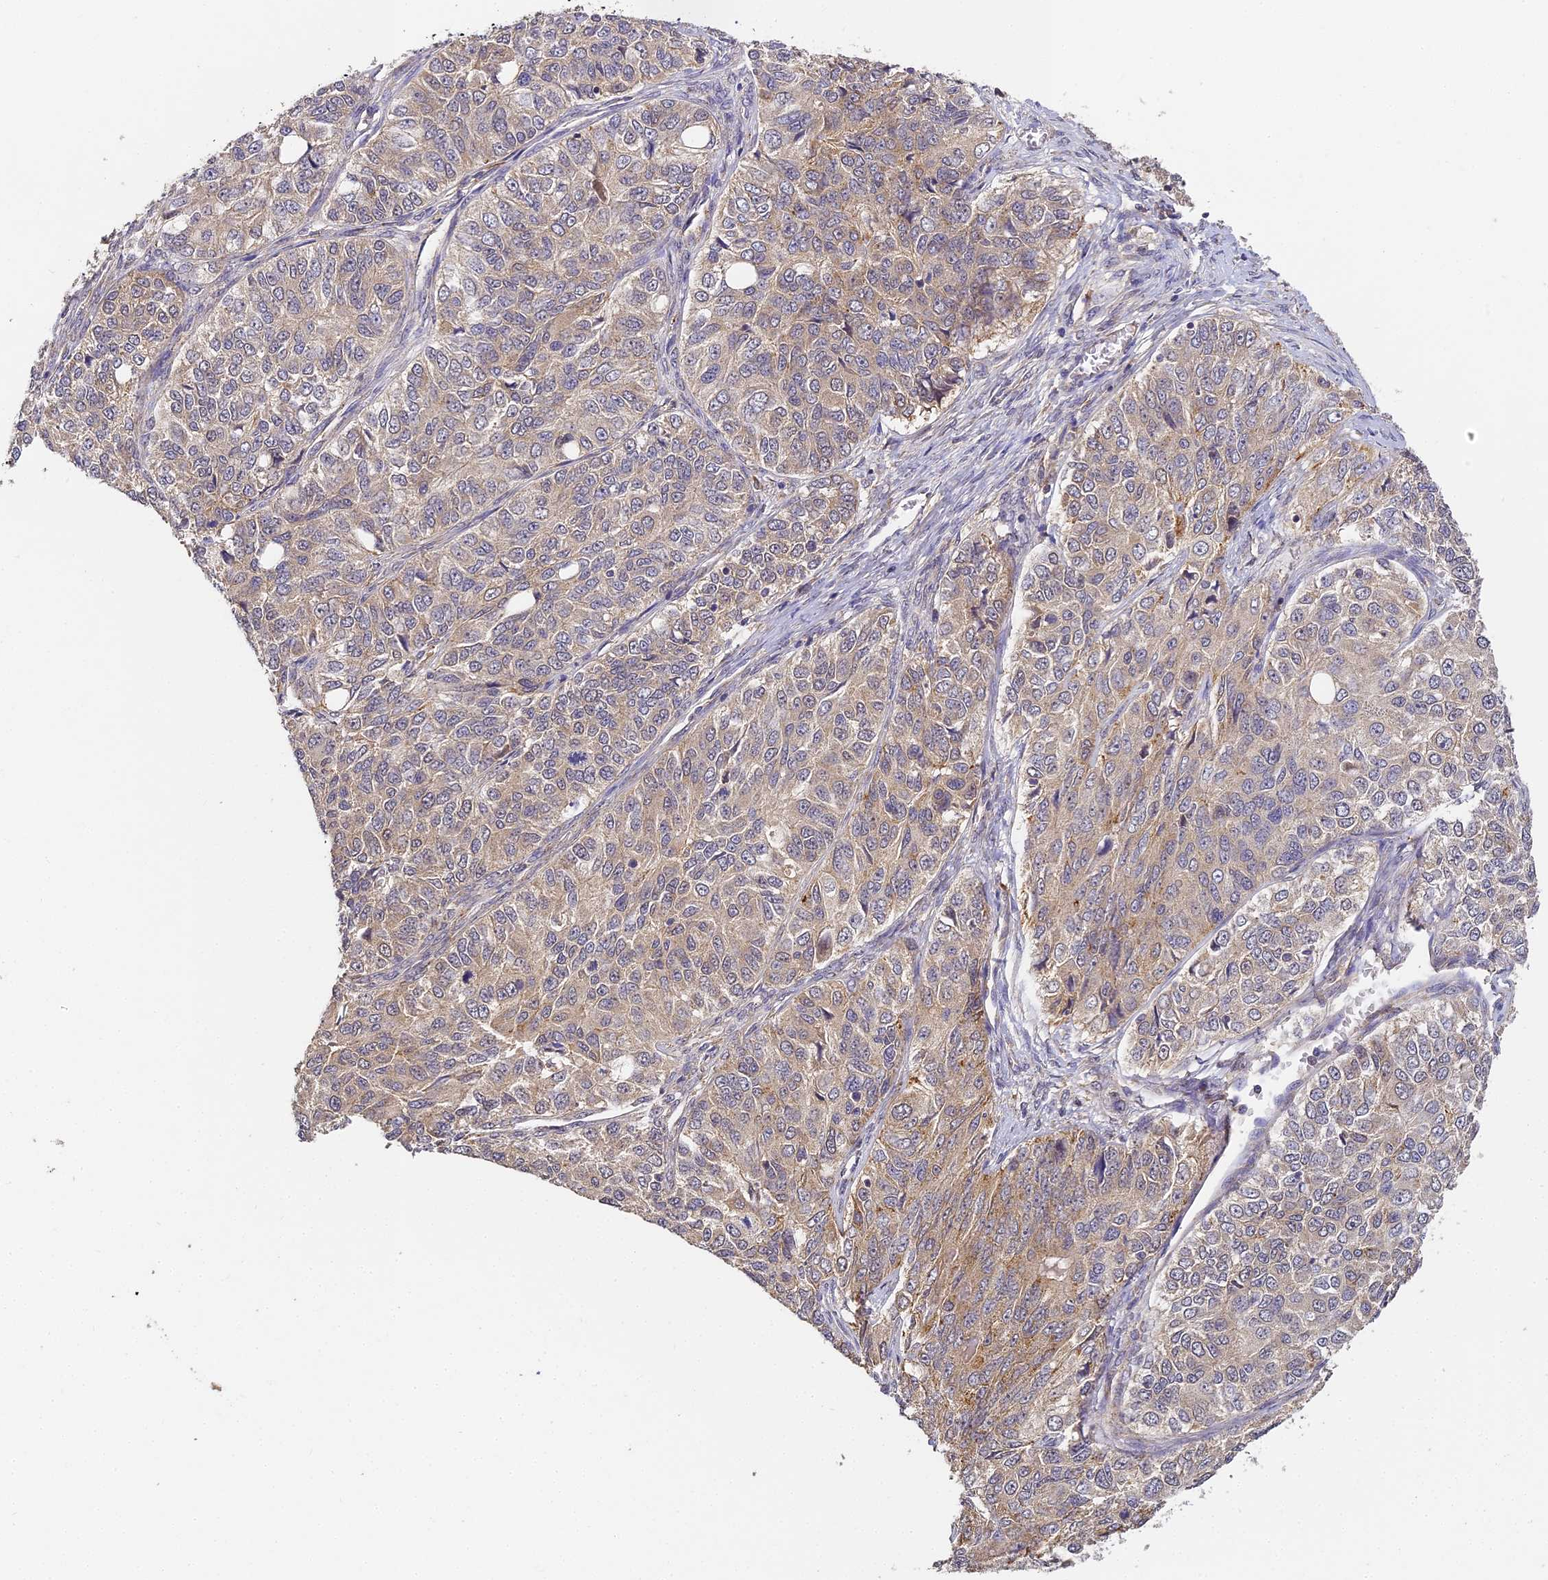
{"staining": {"intensity": "weak", "quantity": "25%-75%", "location": "cytoplasmic/membranous"}, "tissue": "ovarian cancer", "cell_type": "Tumor cells", "image_type": "cancer", "snomed": [{"axis": "morphology", "description": "Carcinoma, endometroid"}, {"axis": "topography", "description": "Ovary"}], "caption": "IHC (DAB (3,3'-diaminobenzidine)) staining of human ovarian cancer (endometroid carcinoma) reveals weak cytoplasmic/membranous protein expression in about 25%-75% of tumor cells. (Stains: DAB in brown, nuclei in blue, Microscopy: brightfield microscopy at high magnification).", "gene": "YAE1", "patient": {"sex": "female", "age": 51}}